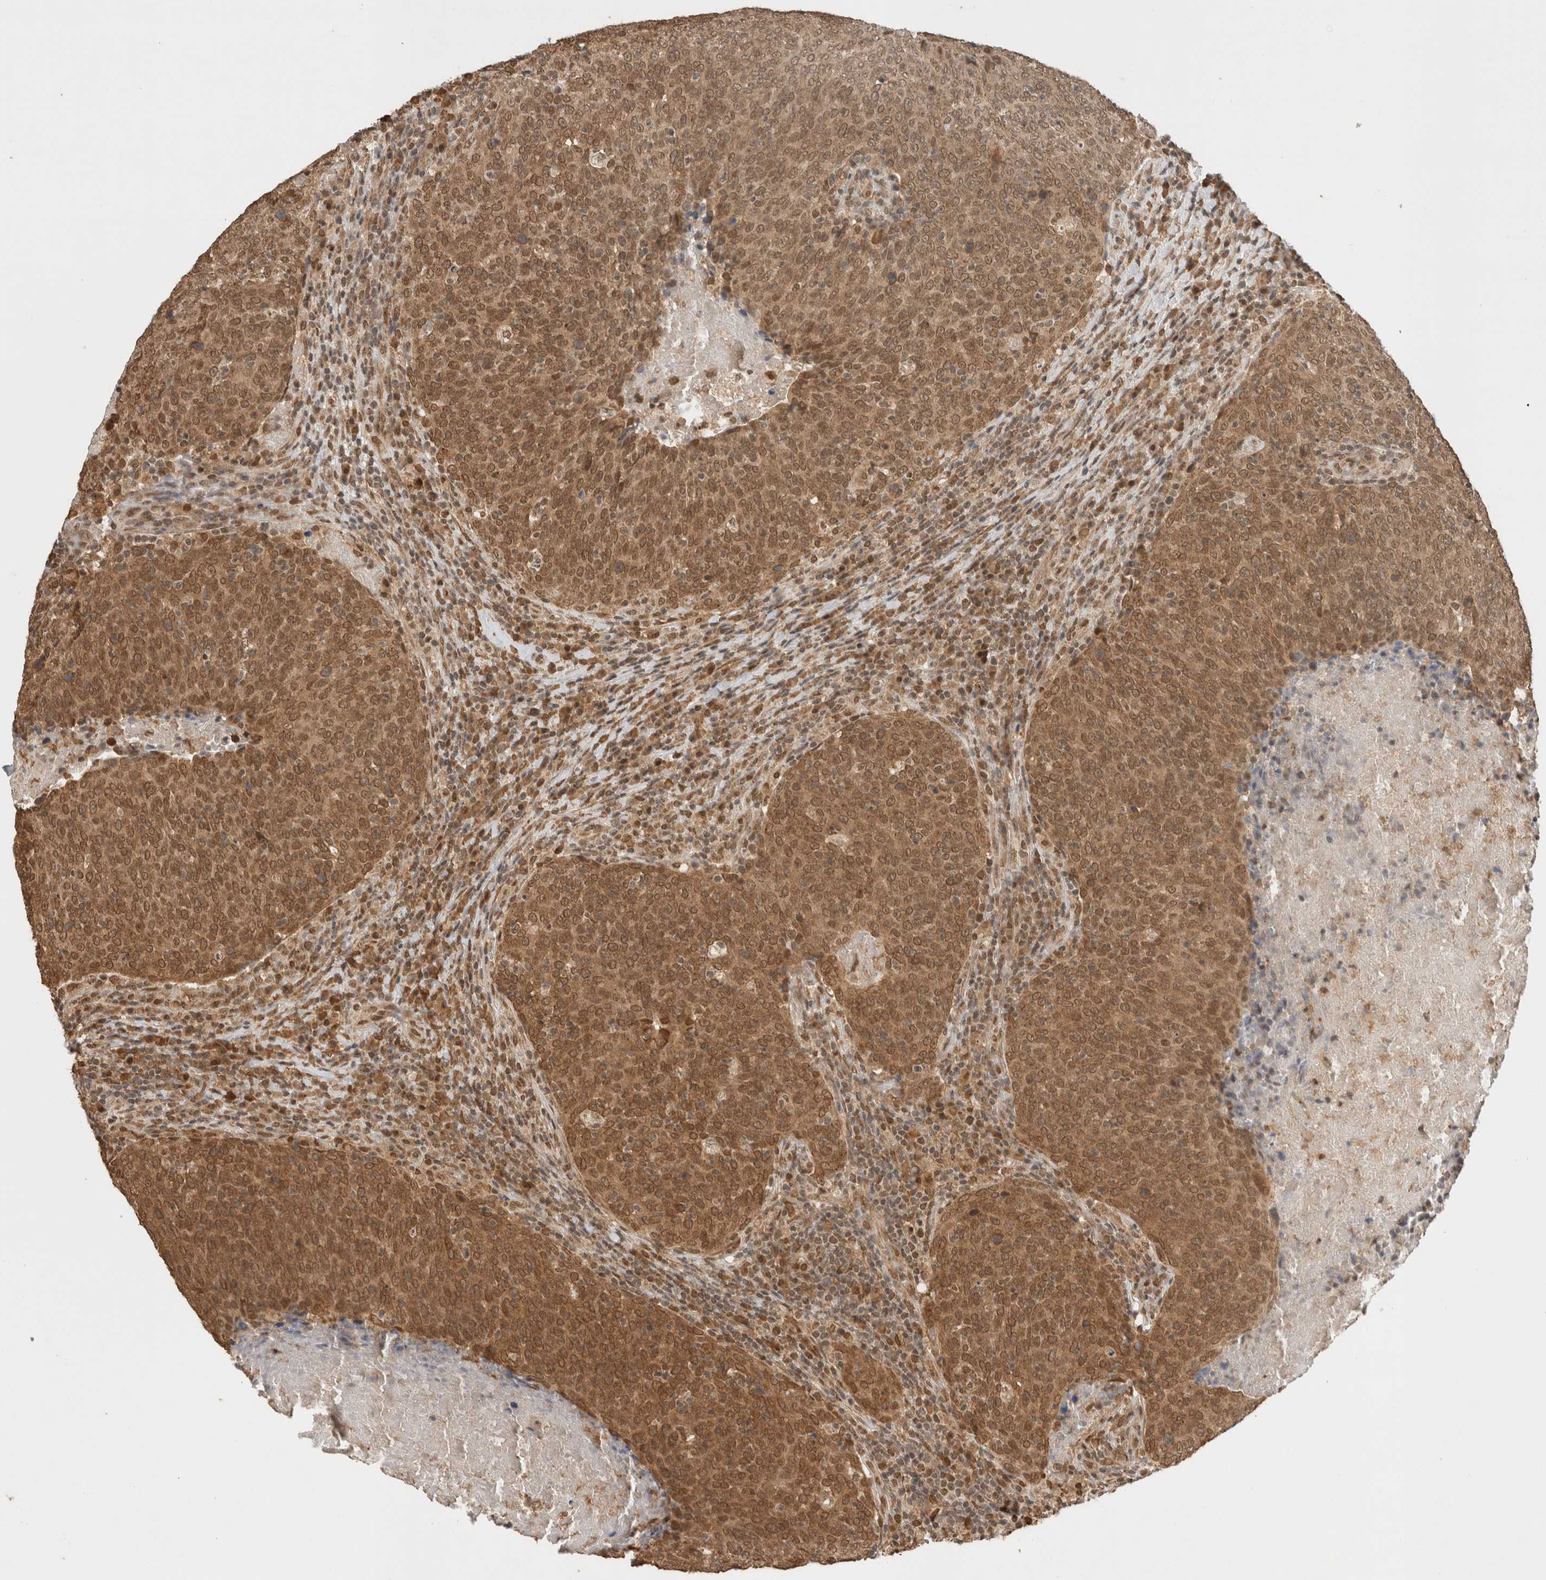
{"staining": {"intensity": "moderate", "quantity": ">75%", "location": "cytoplasmic/membranous,nuclear"}, "tissue": "head and neck cancer", "cell_type": "Tumor cells", "image_type": "cancer", "snomed": [{"axis": "morphology", "description": "Squamous cell carcinoma, NOS"}, {"axis": "morphology", "description": "Squamous cell carcinoma, metastatic, NOS"}, {"axis": "topography", "description": "Lymph node"}, {"axis": "topography", "description": "Head-Neck"}], "caption": "A brown stain highlights moderate cytoplasmic/membranous and nuclear positivity of a protein in head and neck metastatic squamous cell carcinoma tumor cells. (DAB (3,3'-diaminobenzidine) = brown stain, brightfield microscopy at high magnification).", "gene": "C1orf21", "patient": {"sex": "male", "age": 62}}